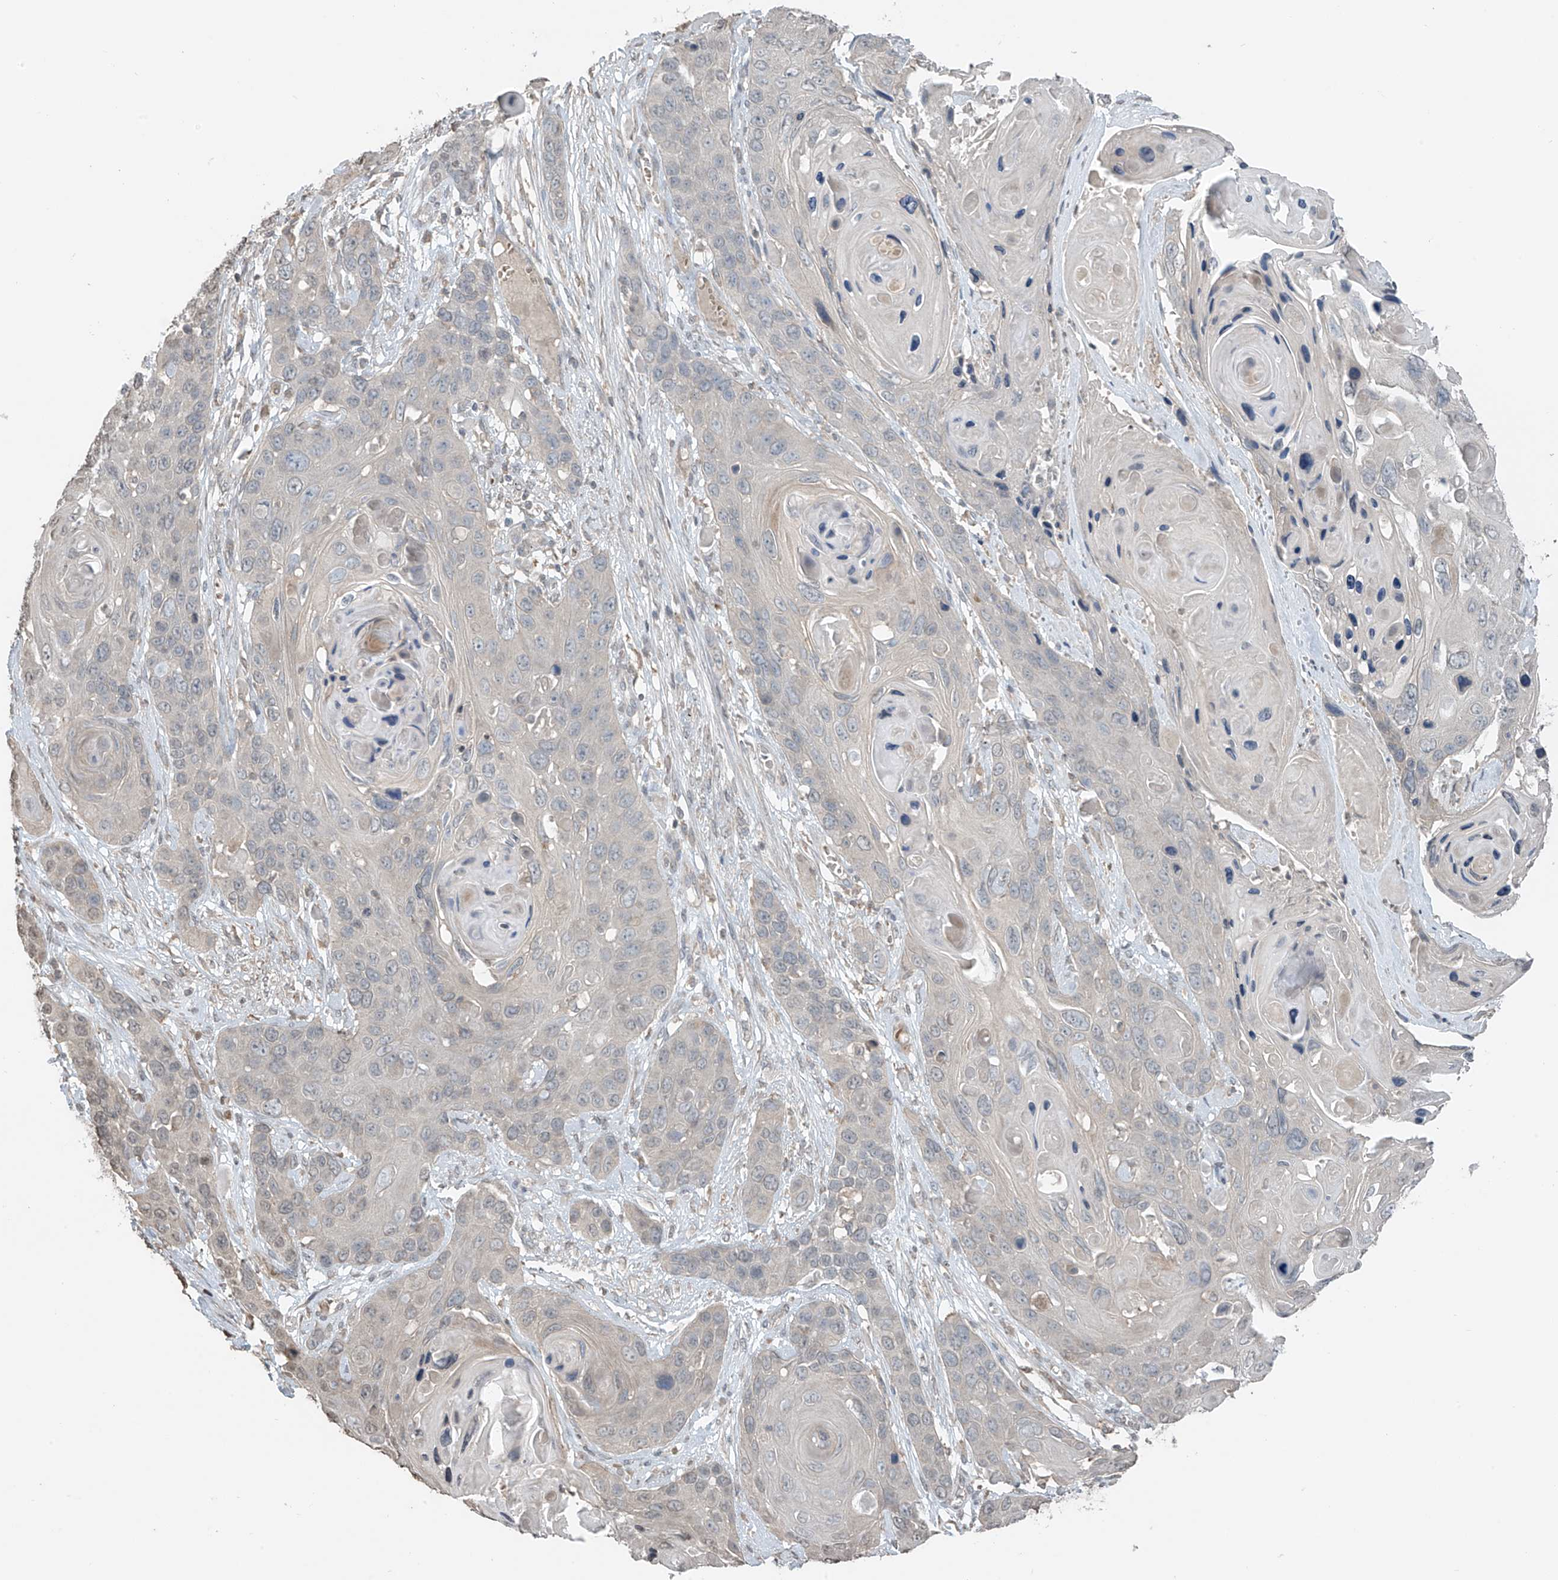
{"staining": {"intensity": "negative", "quantity": "none", "location": "none"}, "tissue": "skin cancer", "cell_type": "Tumor cells", "image_type": "cancer", "snomed": [{"axis": "morphology", "description": "Squamous cell carcinoma, NOS"}, {"axis": "topography", "description": "Skin"}], "caption": "High power microscopy photomicrograph of an immunohistochemistry histopathology image of skin cancer (squamous cell carcinoma), revealing no significant expression in tumor cells.", "gene": "HOXA11", "patient": {"sex": "male", "age": 55}}